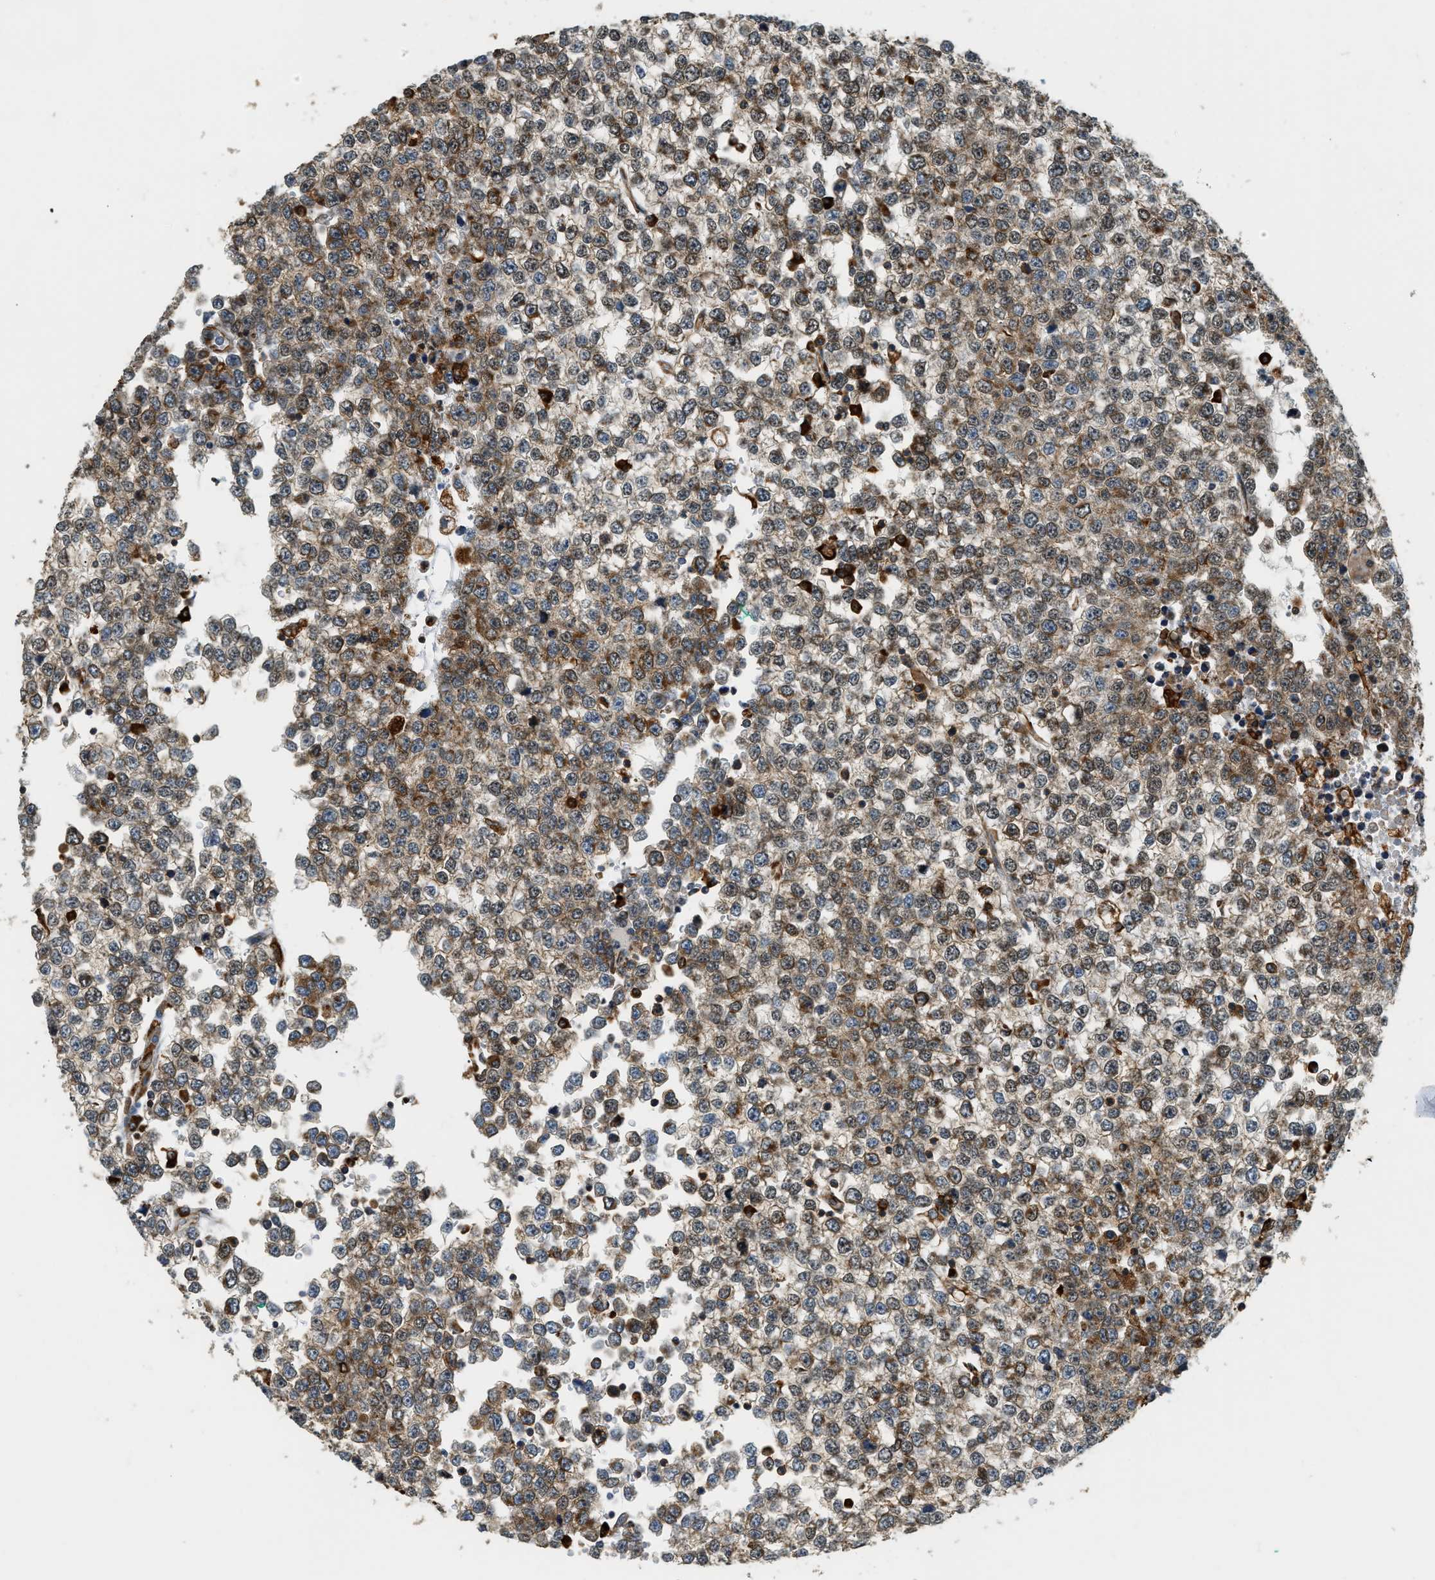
{"staining": {"intensity": "moderate", "quantity": ">75%", "location": "cytoplasmic/membranous,nuclear"}, "tissue": "testis cancer", "cell_type": "Tumor cells", "image_type": "cancer", "snomed": [{"axis": "morphology", "description": "Seminoma, NOS"}, {"axis": "topography", "description": "Testis"}], "caption": "Immunohistochemical staining of testis cancer shows medium levels of moderate cytoplasmic/membranous and nuclear protein positivity in about >75% of tumor cells. The protein is stained brown, and the nuclei are stained in blue (DAB (3,3'-diaminobenzidine) IHC with brightfield microscopy, high magnification).", "gene": "SEMA4D", "patient": {"sex": "male", "age": 65}}